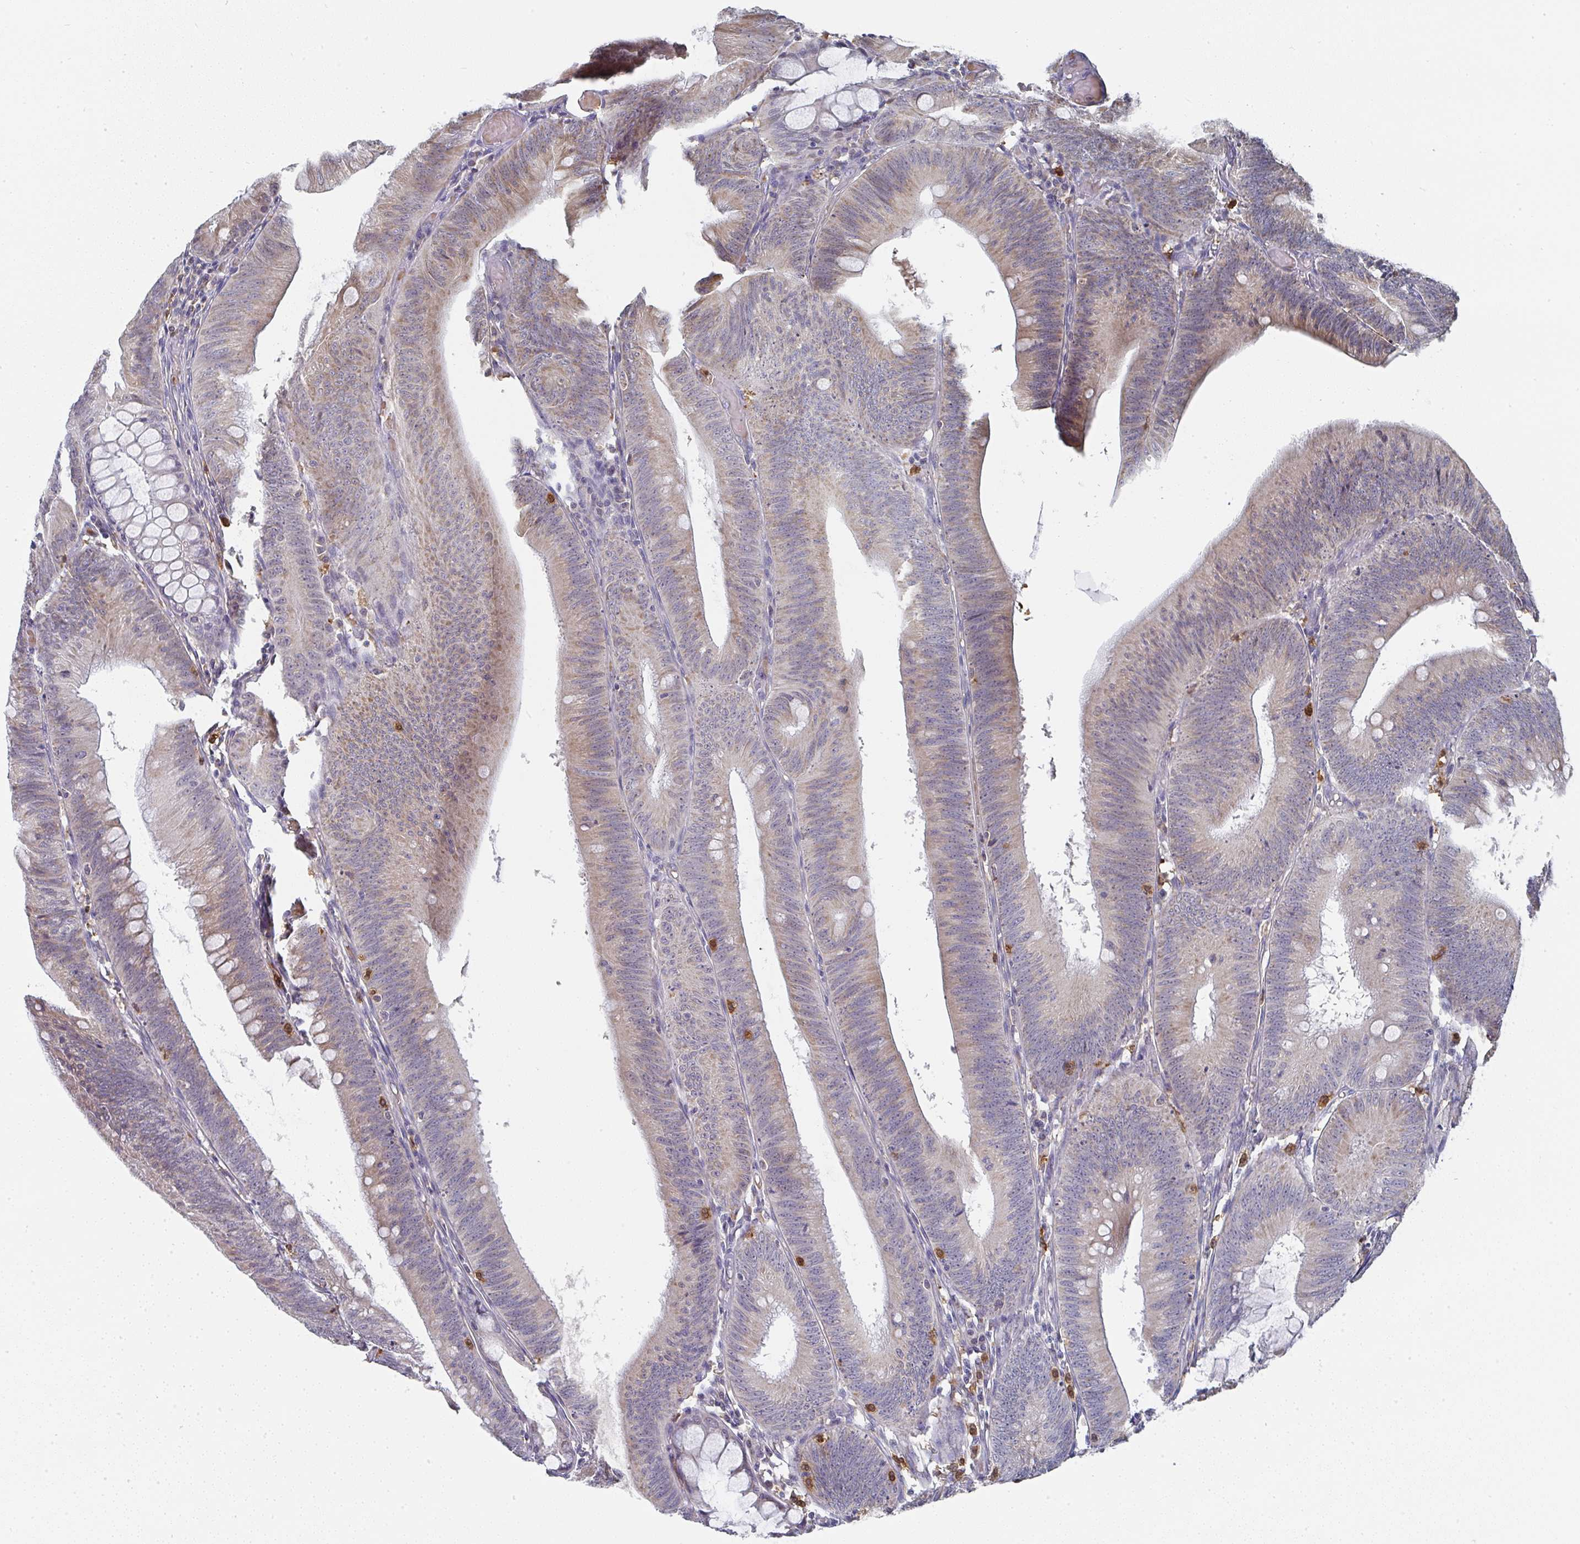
{"staining": {"intensity": "weak", "quantity": "25%-75%", "location": "cytoplasmic/membranous"}, "tissue": "colorectal cancer", "cell_type": "Tumor cells", "image_type": "cancer", "snomed": [{"axis": "morphology", "description": "Adenocarcinoma, NOS"}, {"axis": "topography", "description": "Colon"}], "caption": "Colorectal cancer (adenocarcinoma) stained for a protein exhibits weak cytoplasmic/membranous positivity in tumor cells. (DAB = brown stain, brightfield microscopy at high magnification).", "gene": "NCF1", "patient": {"sex": "male", "age": 84}}